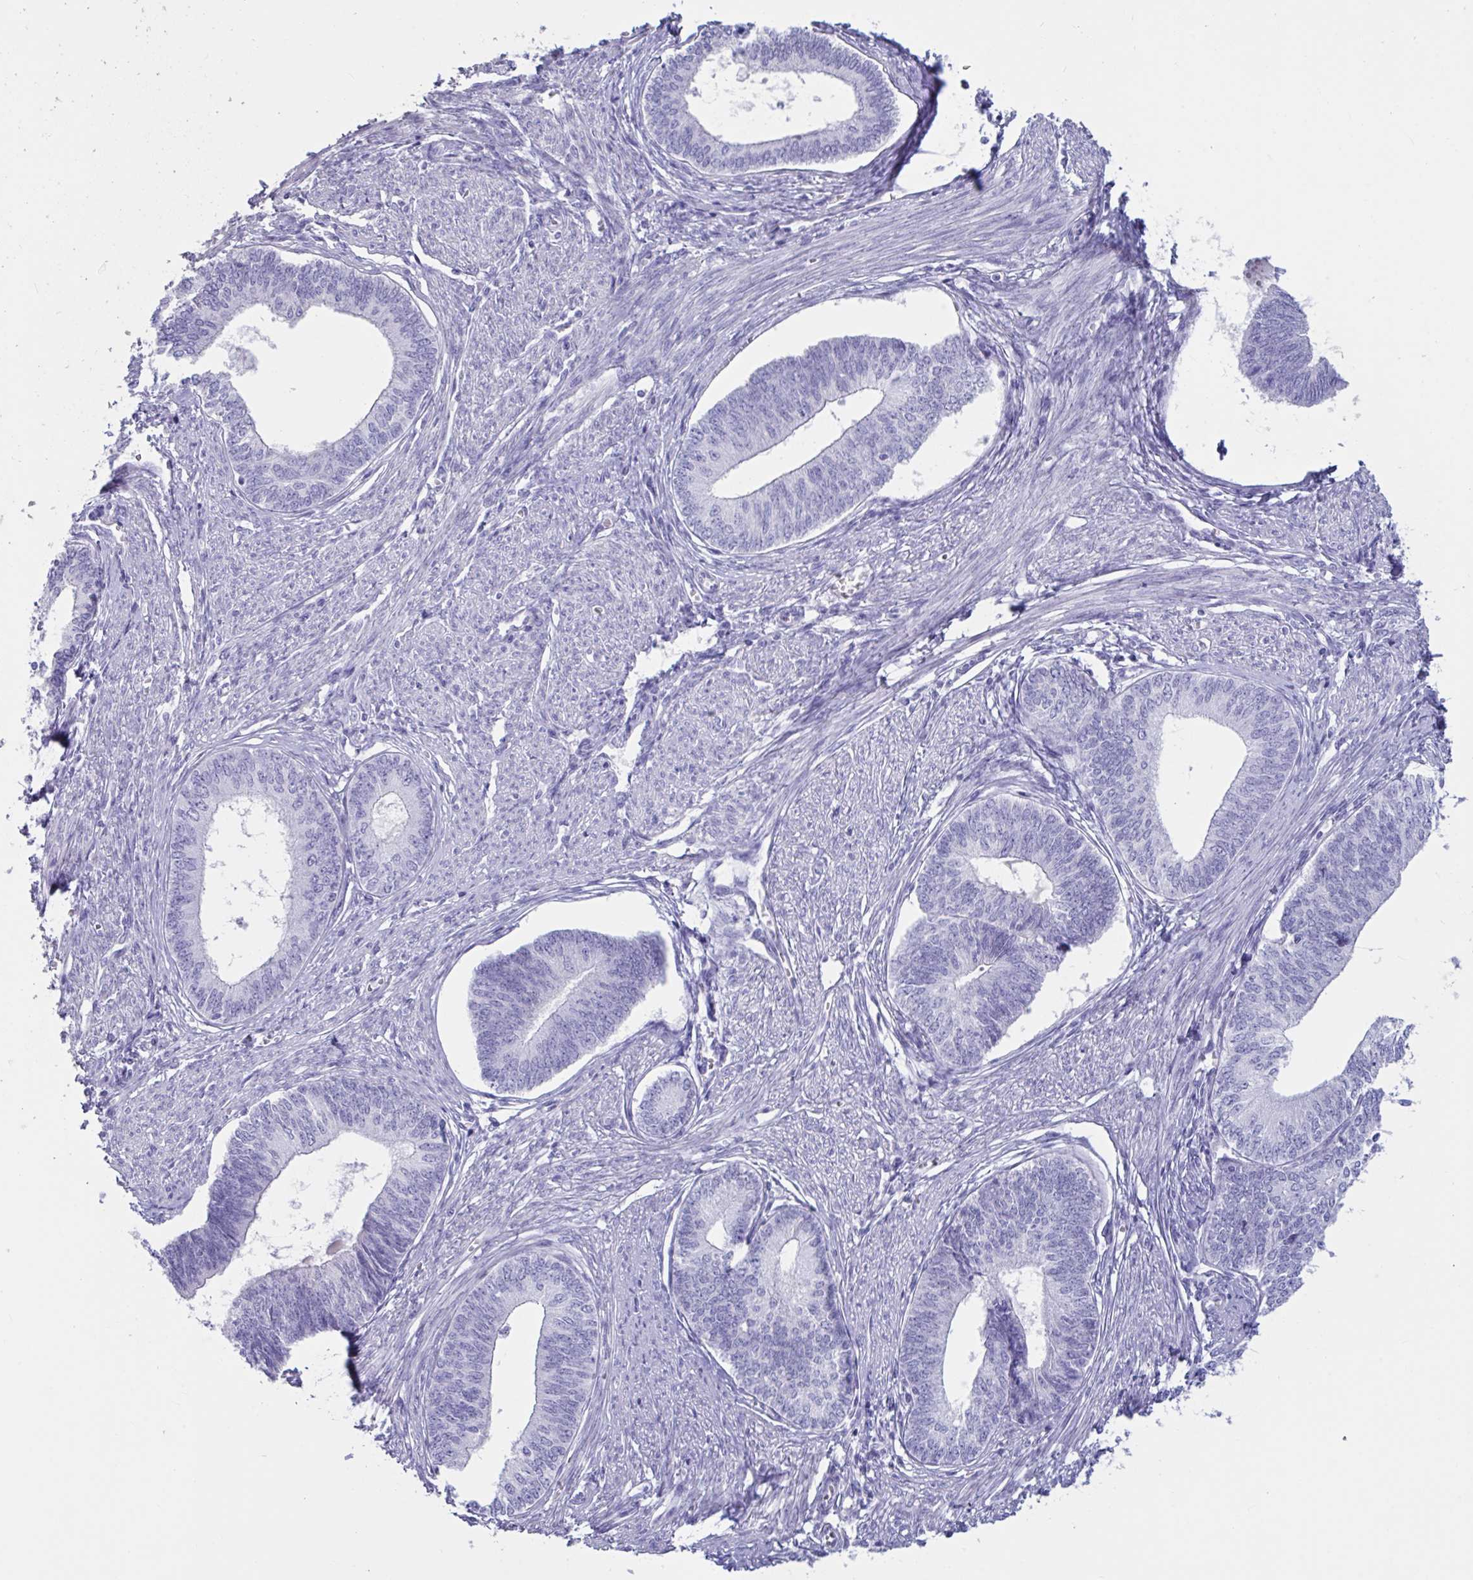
{"staining": {"intensity": "negative", "quantity": "none", "location": "none"}, "tissue": "endometrial cancer", "cell_type": "Tumor cells", "image_type": "cancer", "snomed": [{"axis": "morphology", "description": "Adenocarcinoma, NOS"}, {"axis": "topography", "description": "Endometrium"}], "caption": "A histopathology image of endometrial cancer (adenocarcinoma) stained for a protein displays no brown staining in tumor cells.", "gene": "TNNC1", "patient": {"sex": "female", "age": 68}}